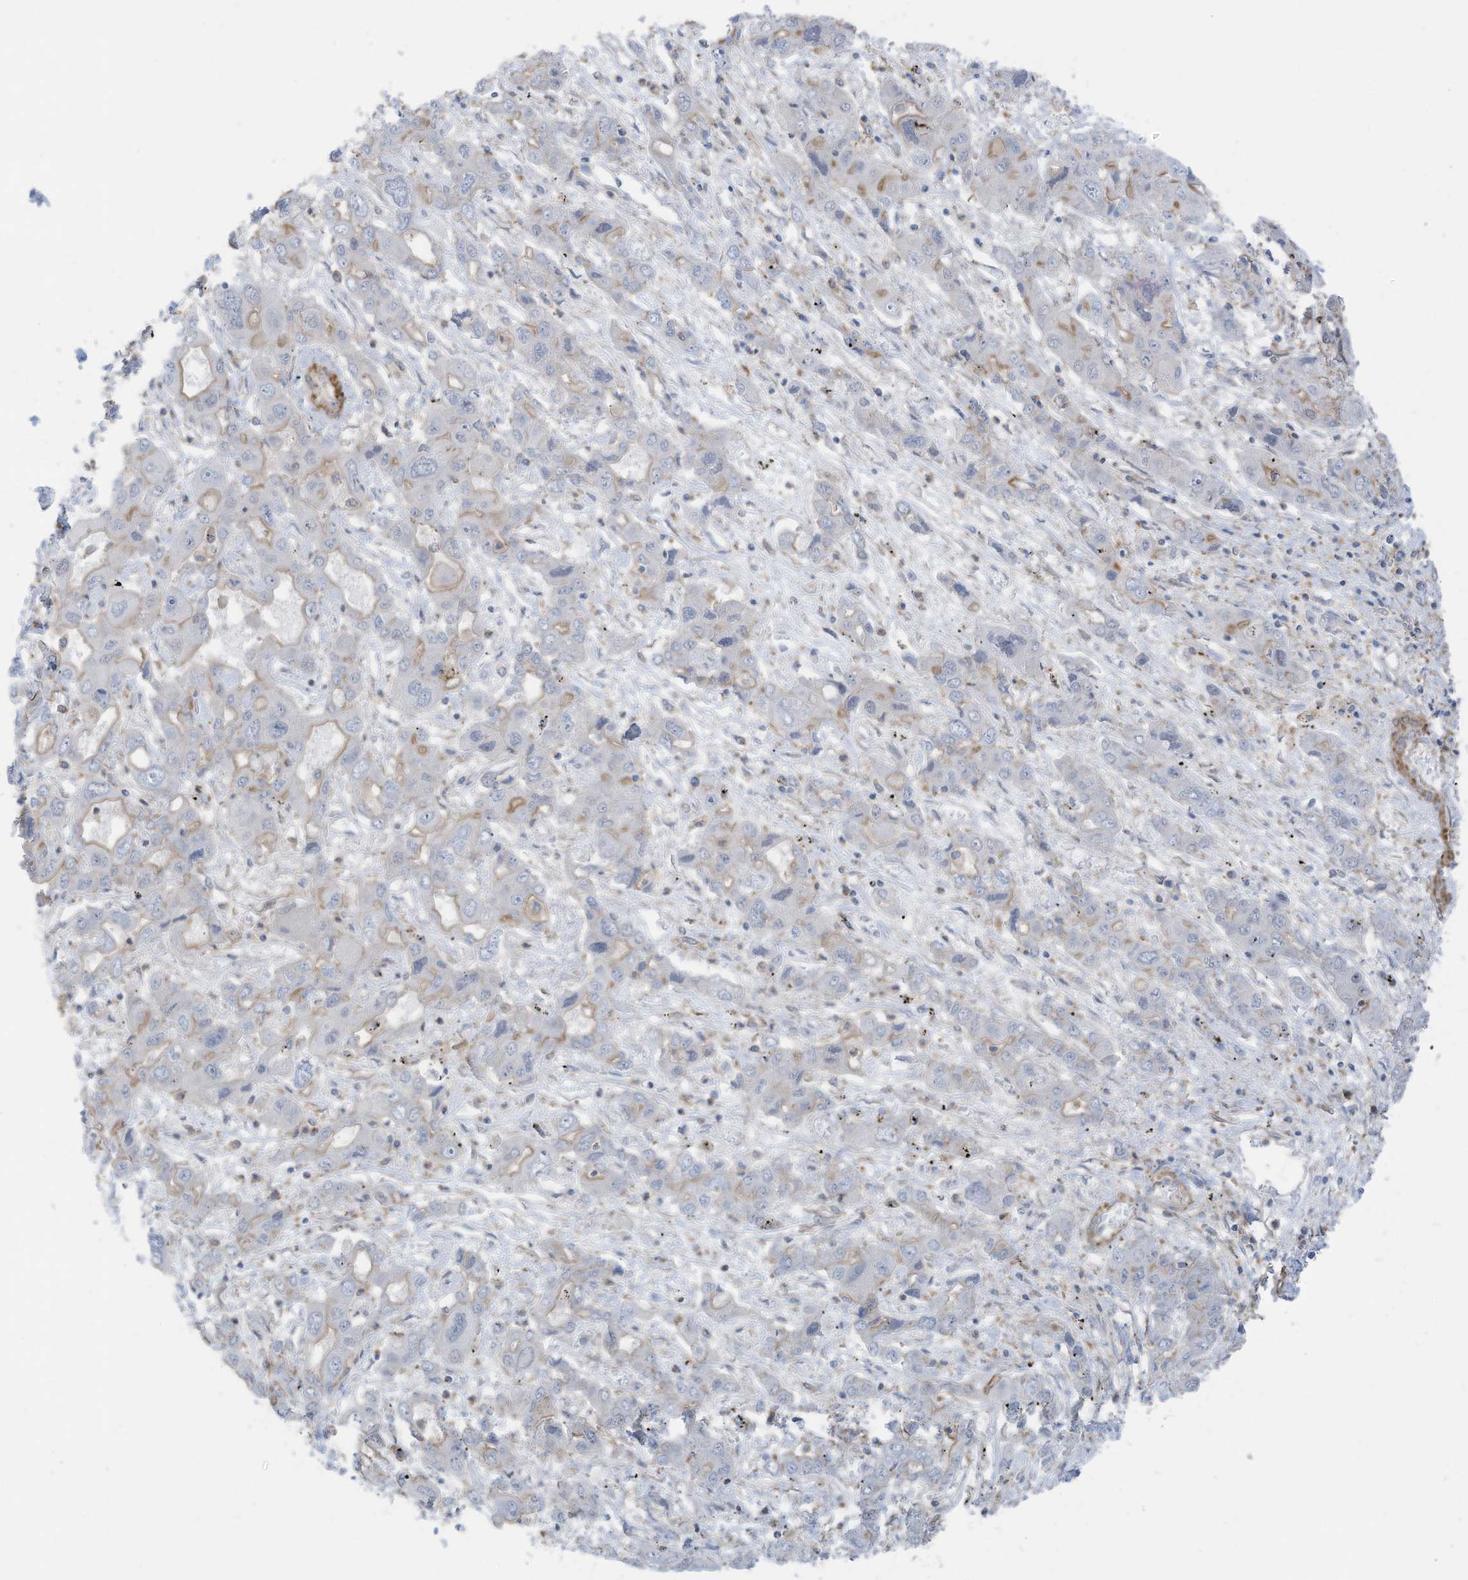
{"staining": {"intensity": "moderate", "quantity": "<25%", "location": "cytoplasmic/membranous"}, "tissue": "liver cancer", "cell_type": "Tumor cells", "image_type": "cancer", "snomed": [{"axis": "morphology", "description": "Cholangiocarcinoma"}, {"axis": "topography", "description": "Liver"}], "caption": "Approximately <25% of tumor cells in cholangiocarcinoma (liver) demonstrate moderate cytoplasmic/membranous protein staining as visualized by brown immunohistochemical staining.", "gene": "ZNF846", "patient": {"sex": "male", "age": 67}}